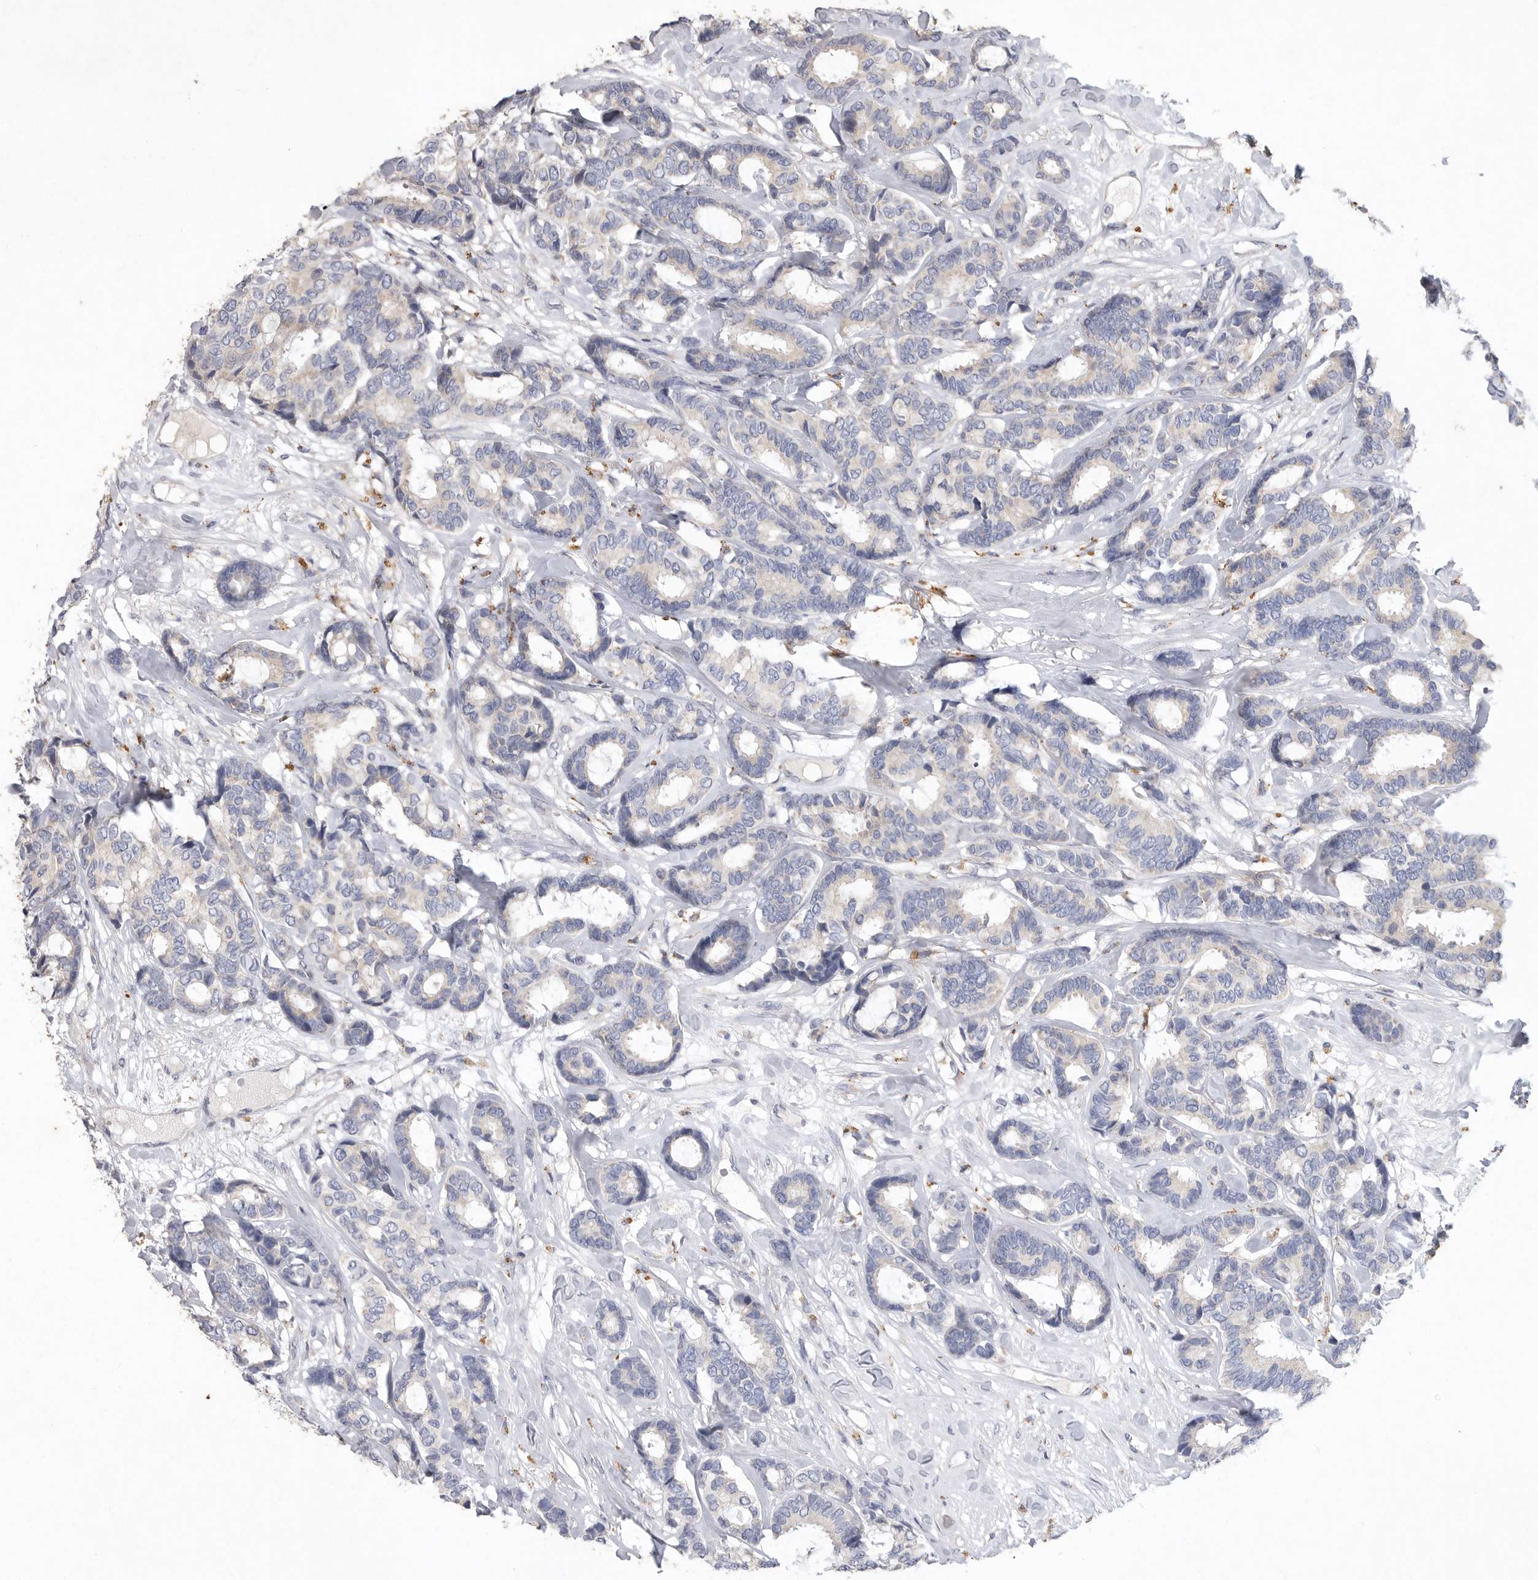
{"staining": {"intensity": "negative", "quantity": "none", "location": "none"}, "tissue": "breast cancer", "cell_type": "Tumor cells", "image_type": "cancer", "snomed": [{"axis": "morphology", "description": "Duct carcinoma"}, {"axis": "topography", "description": "Breast"}], "caption": "Immunohistochemistry micrograph of neoplastic tissue: breast intraductal carcinoma stained with DAB (3,3'-diaminobenzidine) exhibits no significant protein staining in tumor cells.", "gene": "MRPL41", "patient": {"sex": "female", "age": 87}}